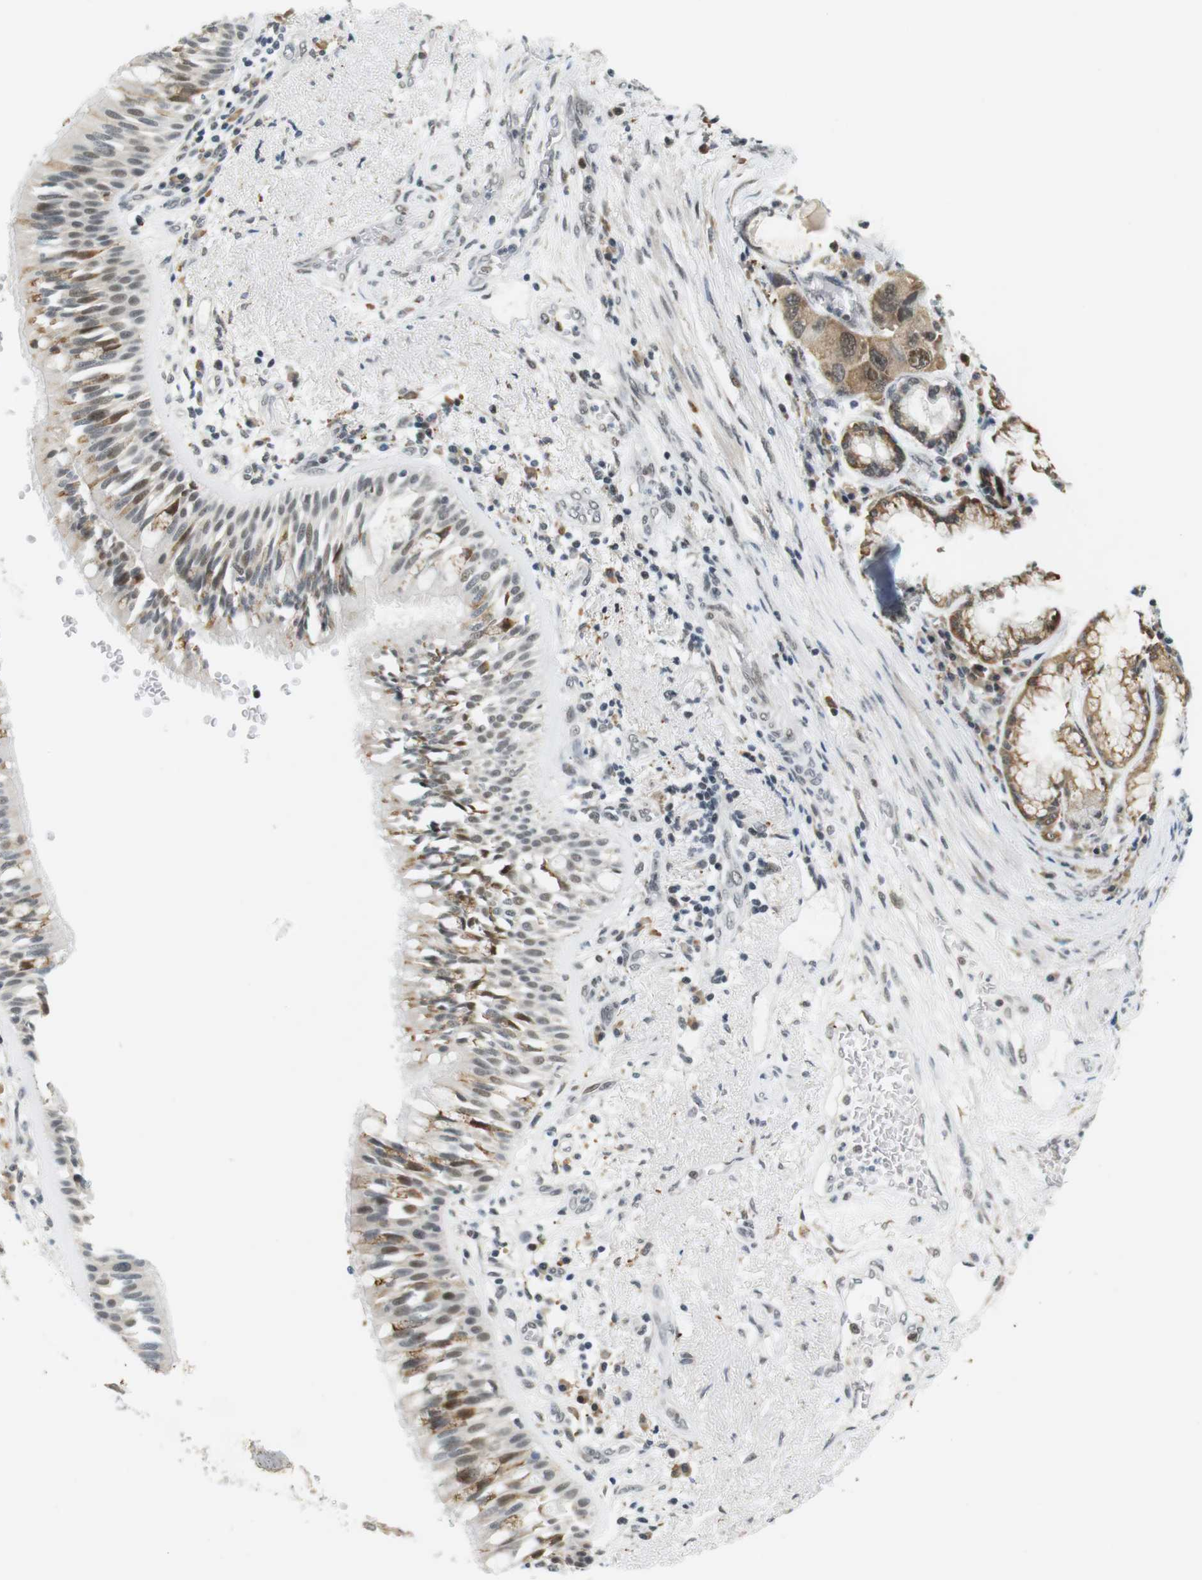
{"staining": {"intensity": "moderate", "quantity": "25%-75%", "location": "nuclear"}, "tissue": "bronchus", "cell_type": "Respiratory epithelial cells", "image_type": "normal", "snomed": [{"axis": "morphology", "description": "Normal tissue, NOS"}, {"axis": "morphology", "description": "Adenocarcinoma, NOS"}, {"axis": "morphology", "description": "Adenocarcinoma, metastatic, NOS"}, {"axis": "topography", "description": "Lymph node"}, {"axis": "topography", "description": "Bronchus"}, {"axis": "topography", "description": "Lung"}], "caption": "Immunohistochemical staining of normal human bronchus reveals moderate nuclear protein staining in about 25%-75% of respiratory epithelial cells. The staining was performed using DAB to visualize the protein expression in brown, while the nuclei were stained in blue with hematoxylin (Magnification: 20x).", "gene": "RNF38", "patient": {"sex": "female", "age": 54}}